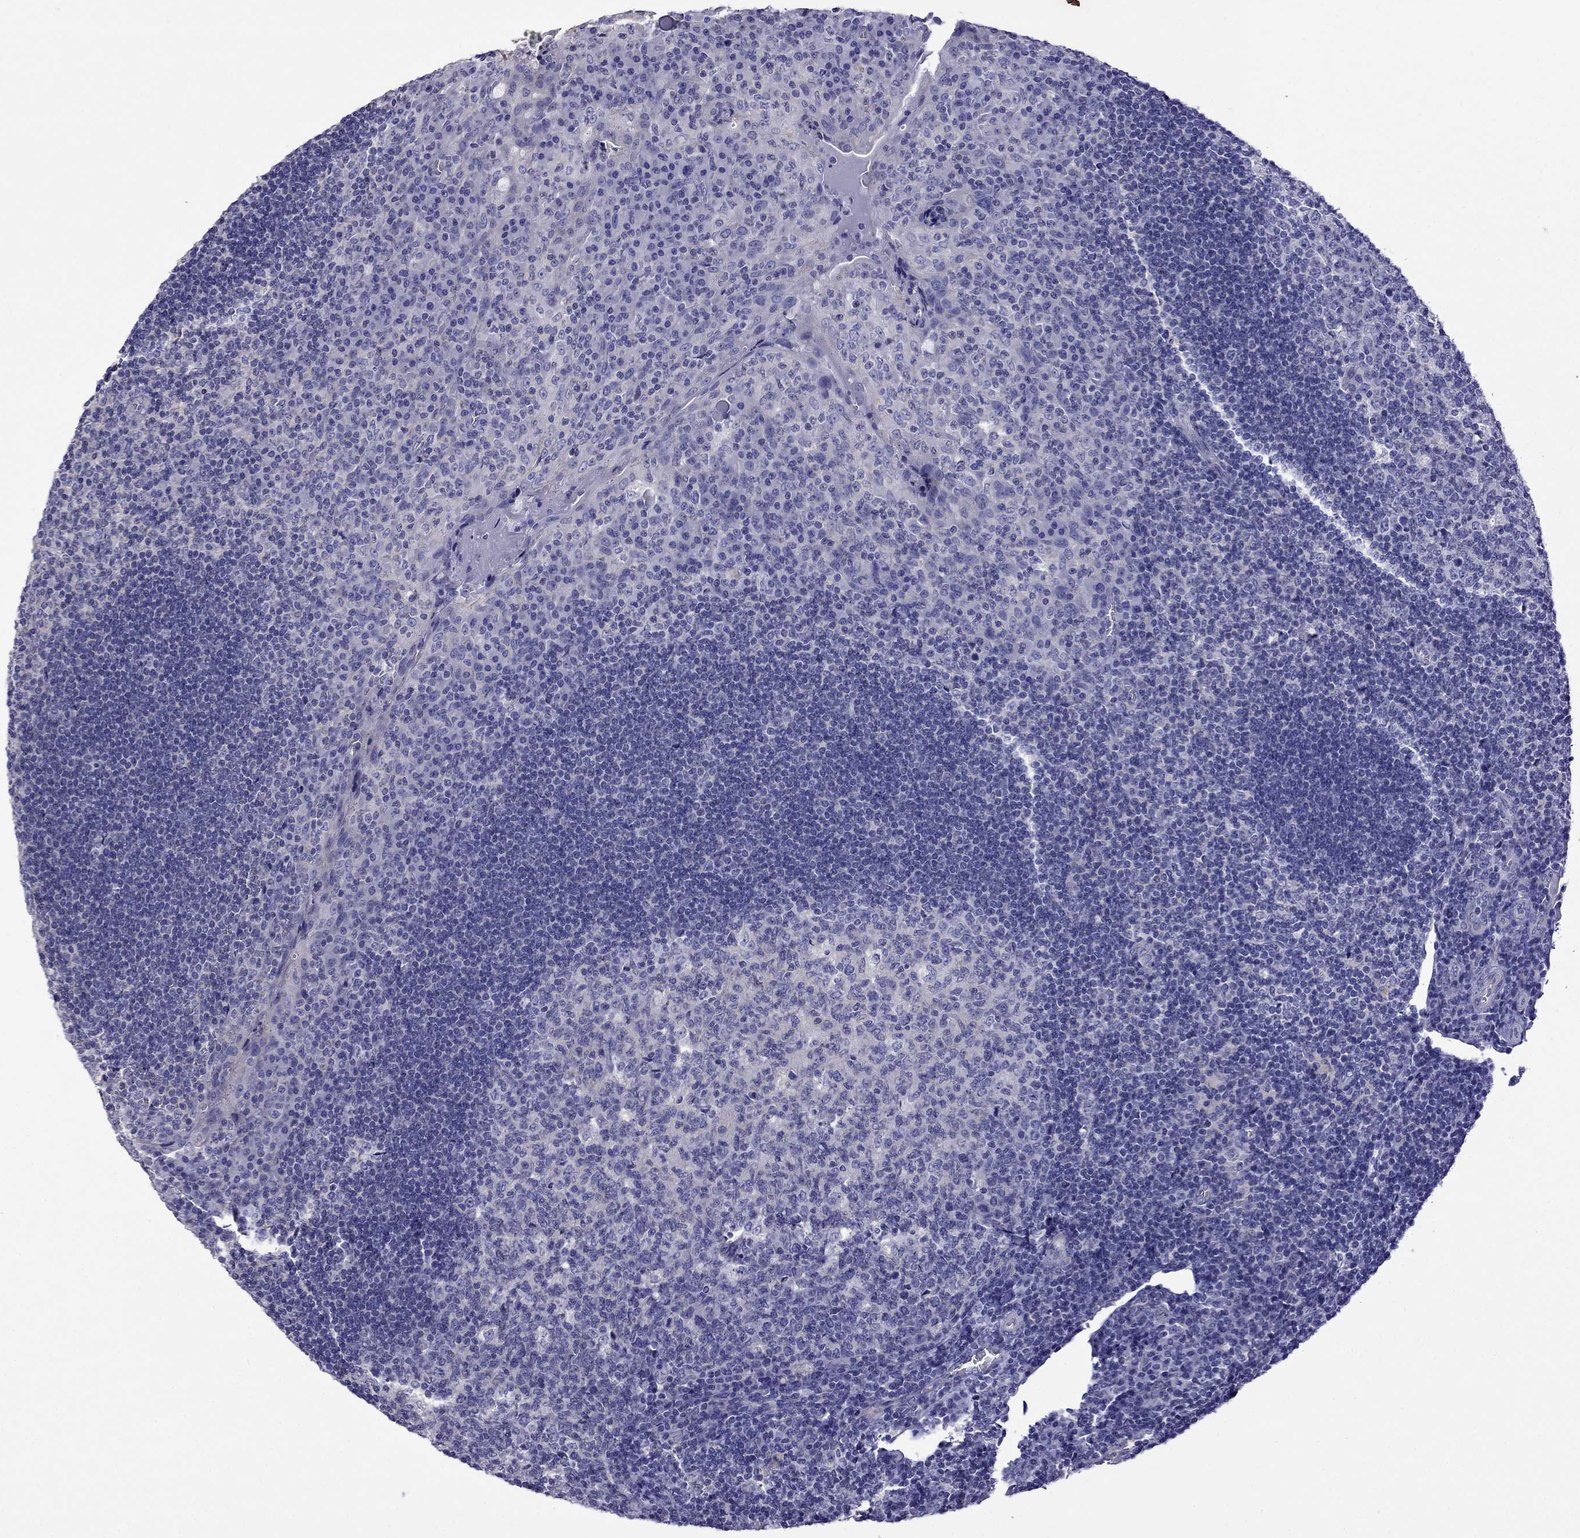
{"staining": {"intensity": "negative", "quantity": "none", "location": "none"}, "tissue": "tonsil", "cell_type": "Germinal center cells", "image_type": "normal", "snomed": [{"axis": "morphology", "description": "Normal tissue, NOS"}, {"axis": "topography", "description": "Tonsil"}], "caption": "IHC micrograph of unremarkable tonsil stained for a protein (brown), which displays no positivity in germinal center cells. (DAB immunohistochemistry (IHC) visualized using brightfield microscopy, high magnification).", "gene": "STAR", "patient": {"sex": "male", "age": 17}}